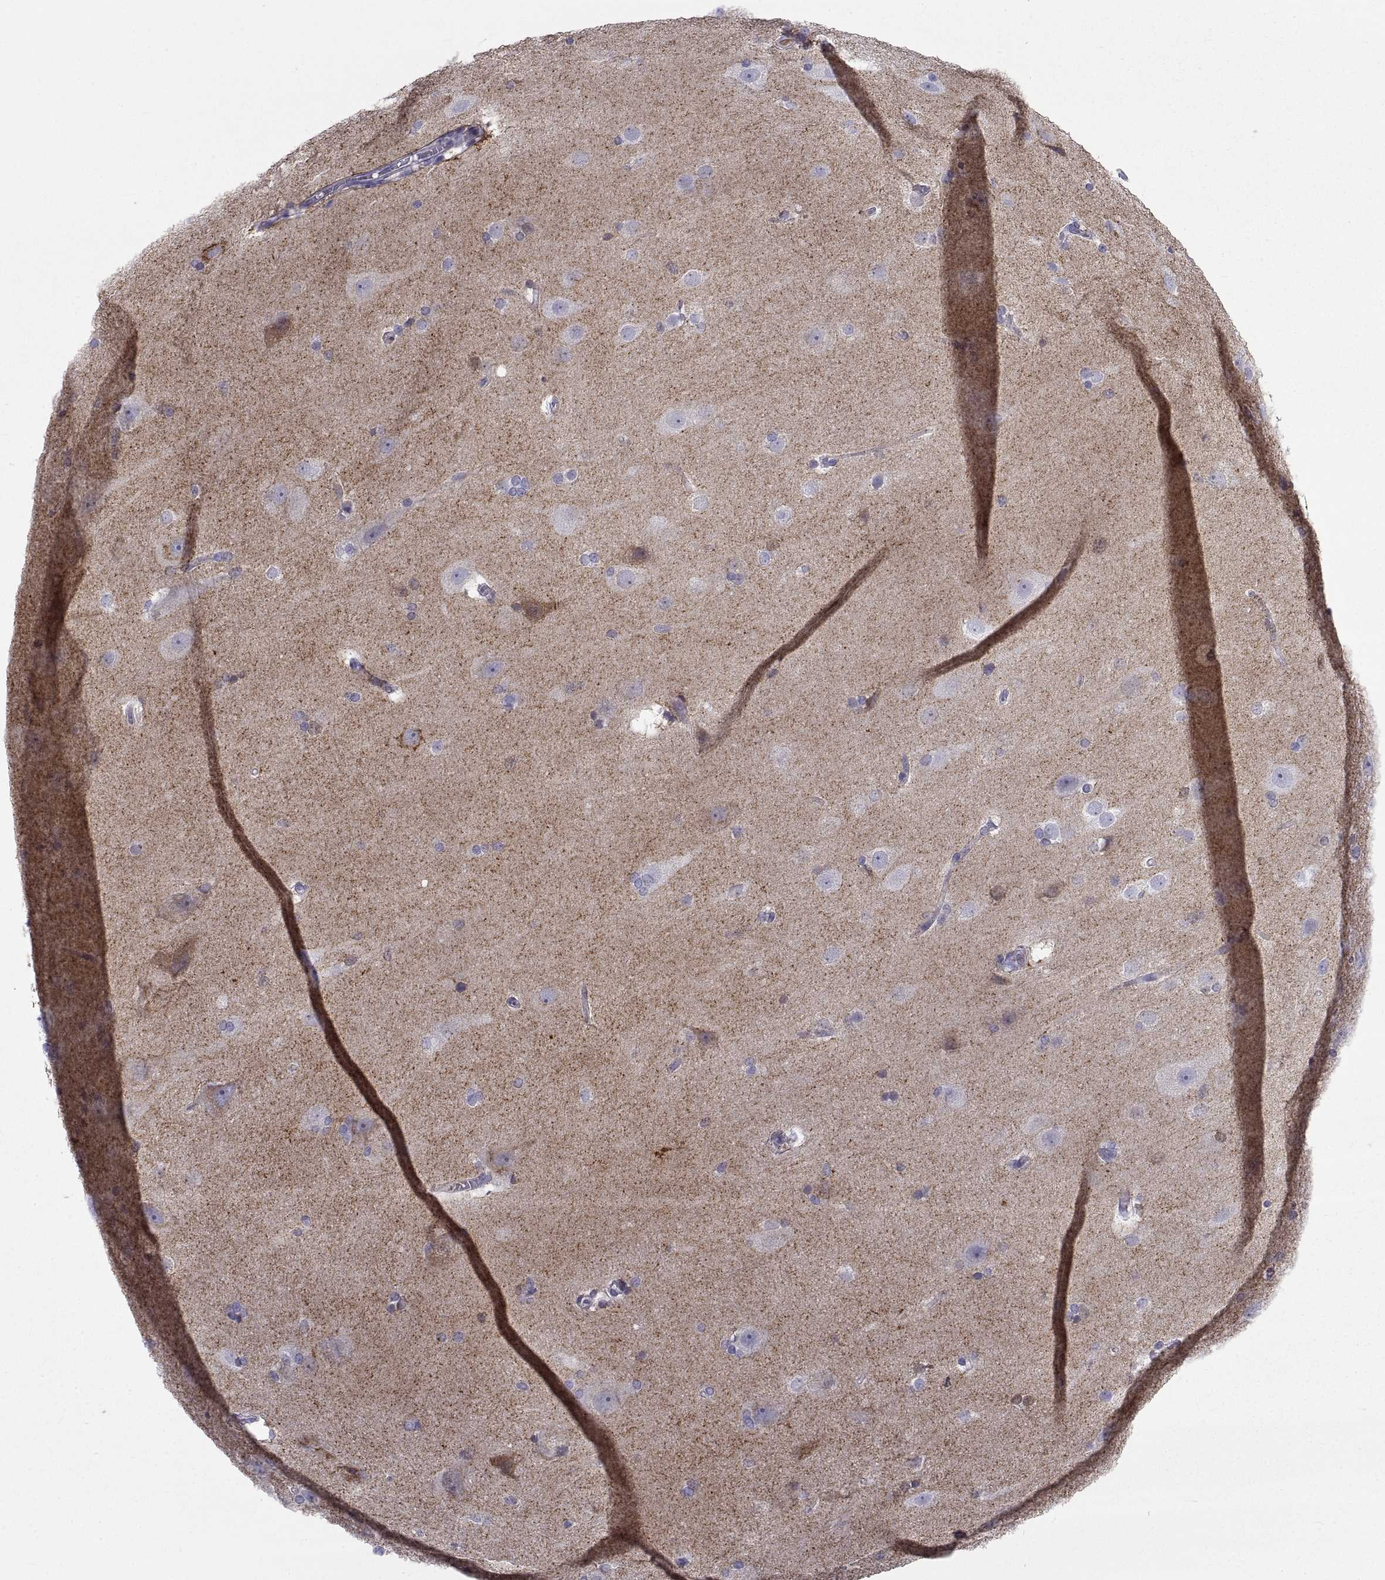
{"staining": {"intensity": "negative", "quantity": "none", "location": "none"}, "tissue": "hippocampus", "cell_type": "Glial cells", "image_type": "normal", "snomed": [{"axis": "morphology", "description": "Normal tissue, NOS"}, {"axis": "topography", "description": "Cerebral cortex"}, {"axis": "topography", "description": "Hippocampus"}], "caption": "The micrograph reveals no significant expression in glial cells of hippocampus. The staining was performed using DAB to visualize the protein expression in brown, while the nuclei were stained in blue with hematoxylin (Magnification: 20x).", "gene": "NPTX2", "patient": {"sex": "female", "age": 19}}